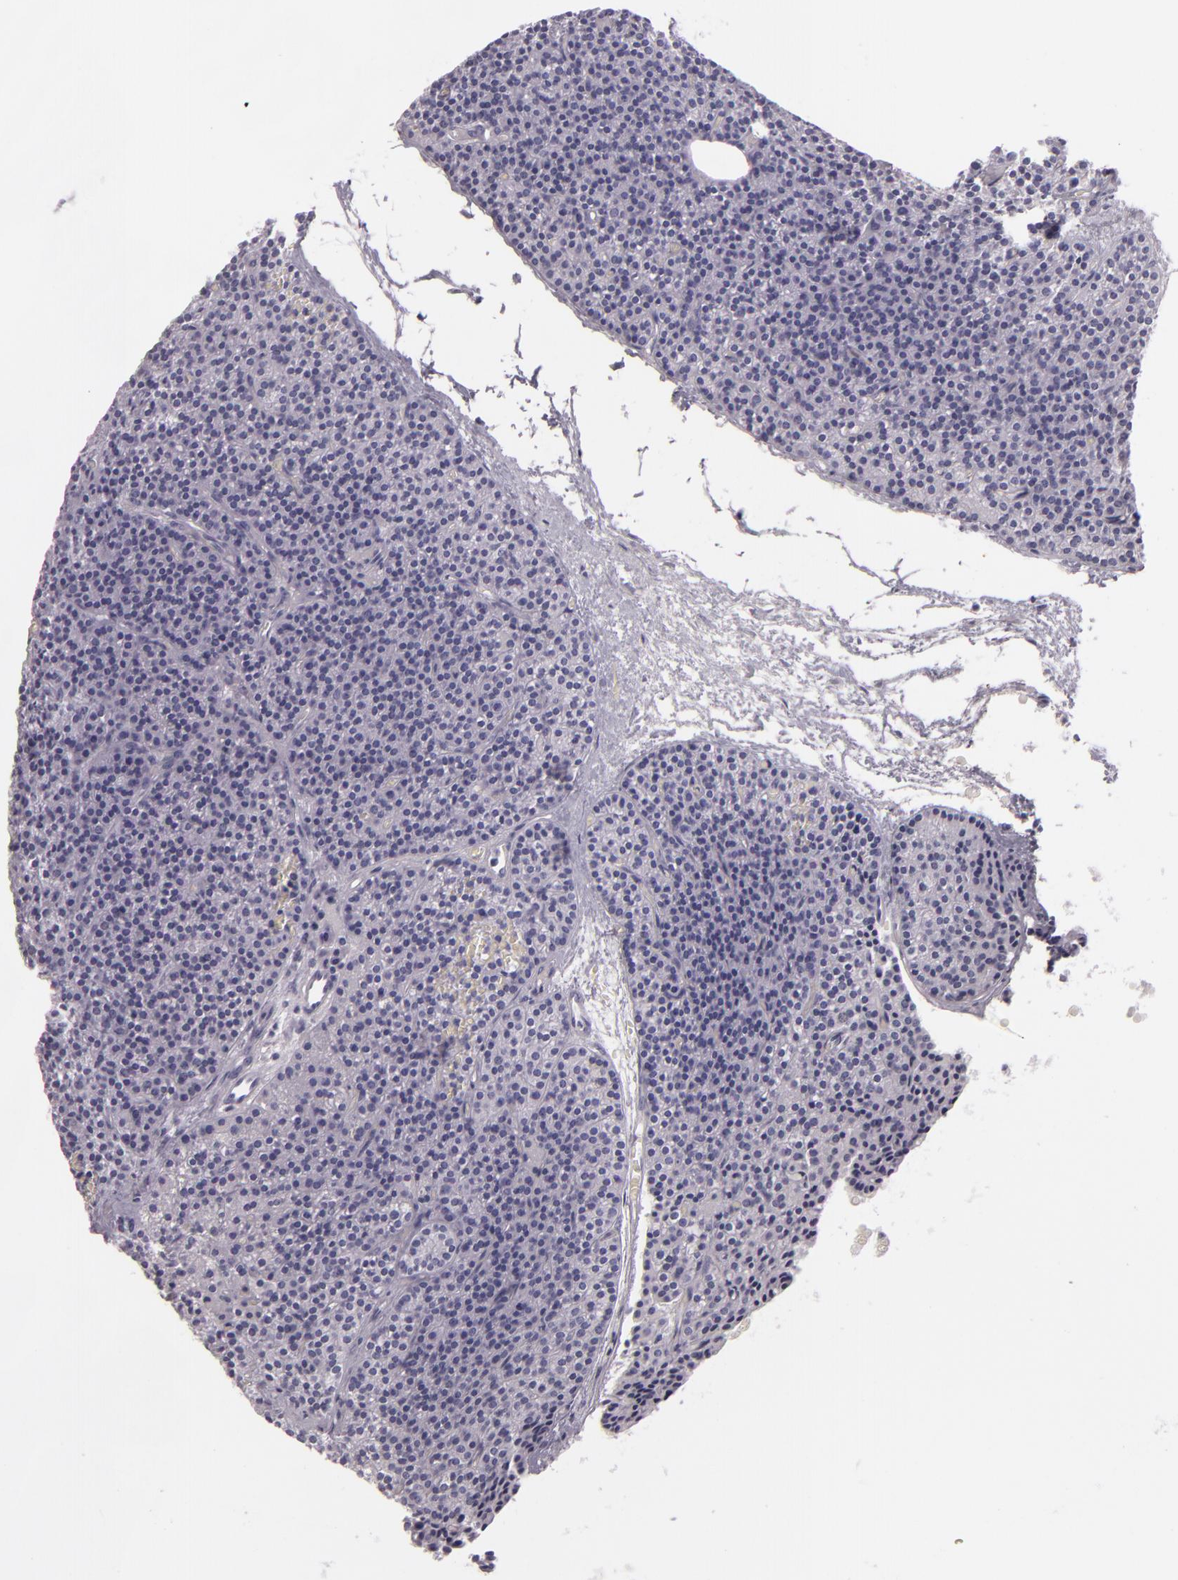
{"staining": {"intensity": "negative", "quantity": "none", "location": "none"}, "tissue": "parathyroid gland", "cell_type": "Glandular cells", "image_type": "normal", "snomed": [{"axis": "morphology", "description": "Normal tissue, NOS"}, {"axis": "topography", "description": "Parathyroid gland"}], "caption": "Glandular cells show no significant positivity in normal parathyroid gland. (DAB IHC with hematoxylin counter stain).", "gene": "MCM3", "patient": {"sex": "male", "age": 57}}